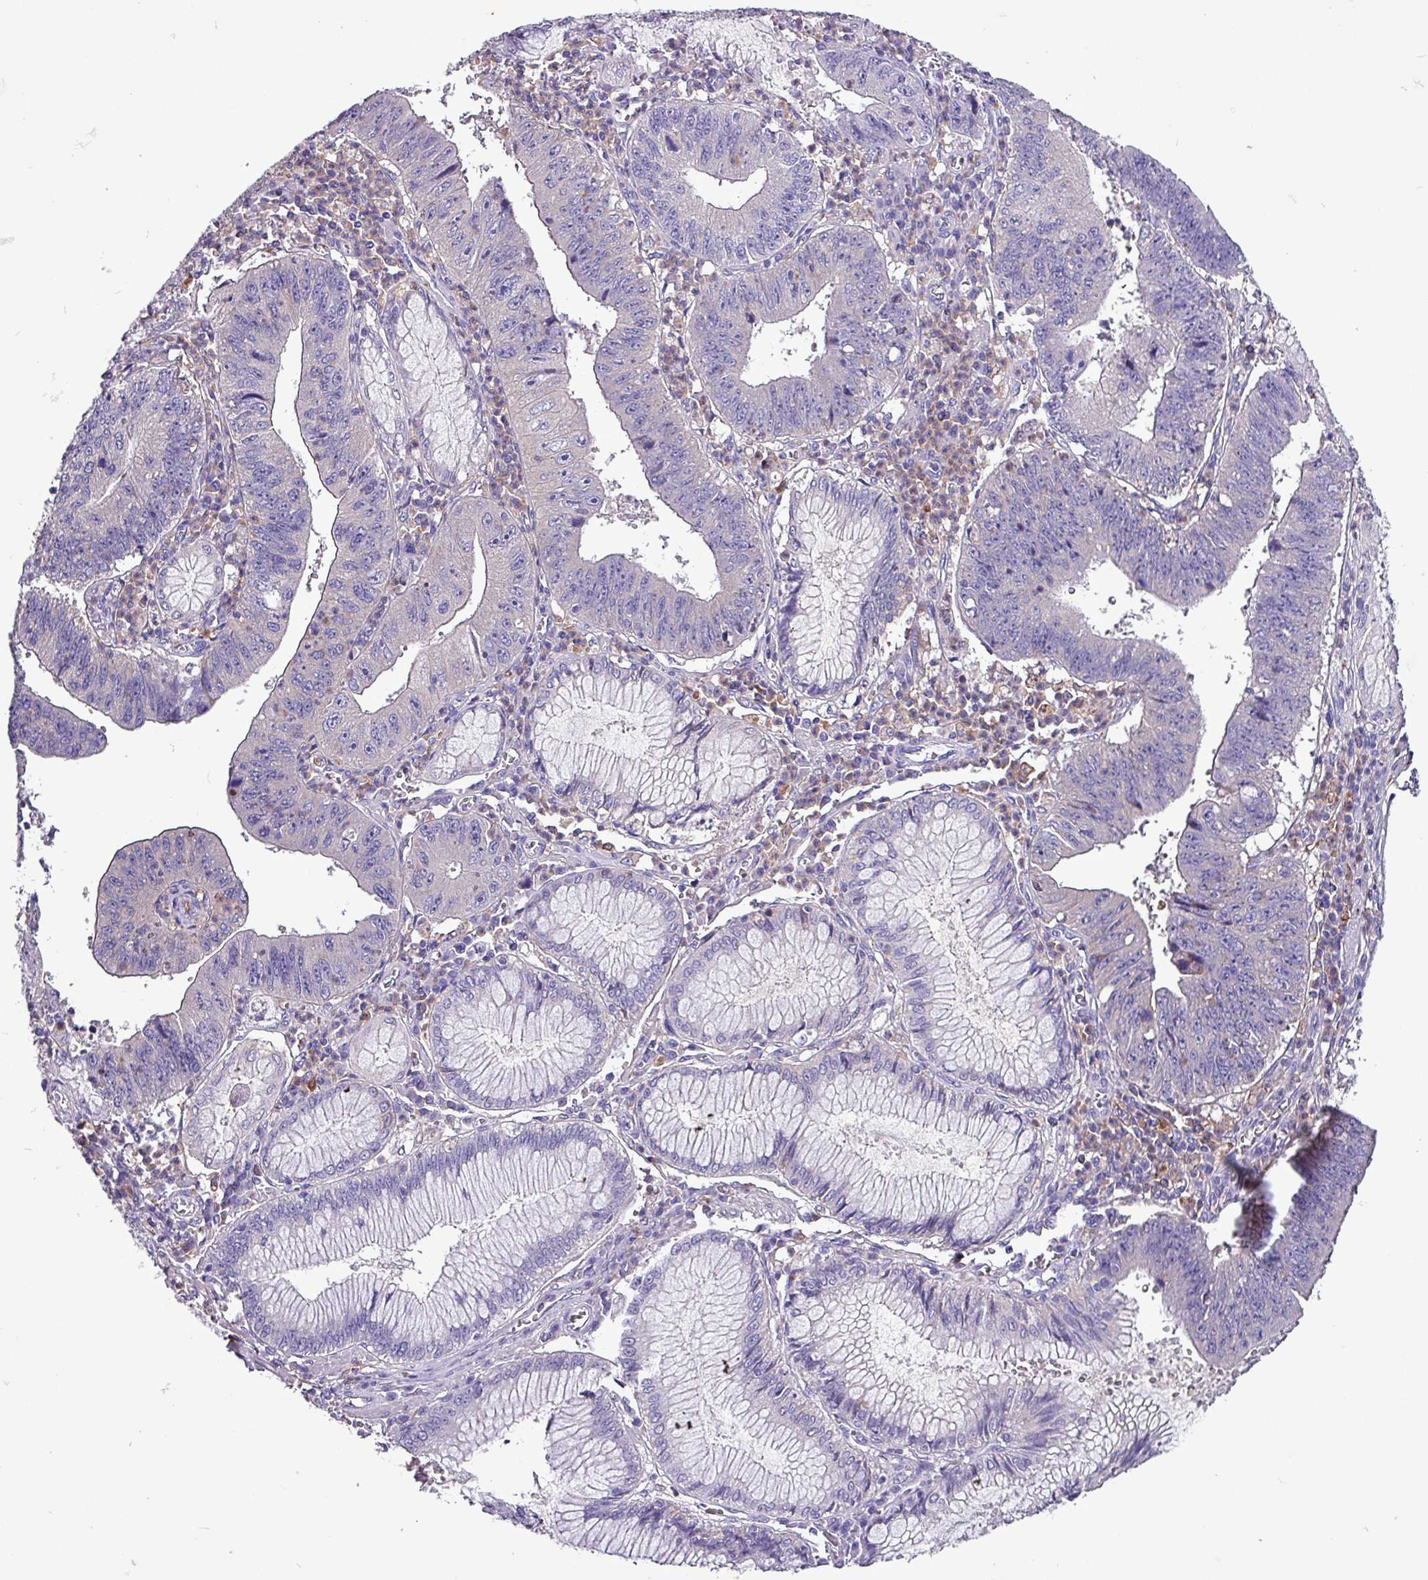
{"staining": {"intensity": "weak", "quantity": "<25%", "location": "cytoplasmic/membranous"}, "tissue": "stomach cancer", "cell_type": "Tumor cells", "image_type": "cancer", "snomed": [{"axis": "morphology", "description": "Adenocarcinoma, NOS"}, {"axis": "topography", "description": "Stomach"}], "caption": "This is an immunohistochemistry (IHC) photomicrograph of human adenocarcinoma (stomach). There is no positivity in tumor cells.", "gene": "HP", "patient": {"sex": "male", "age": 59}}